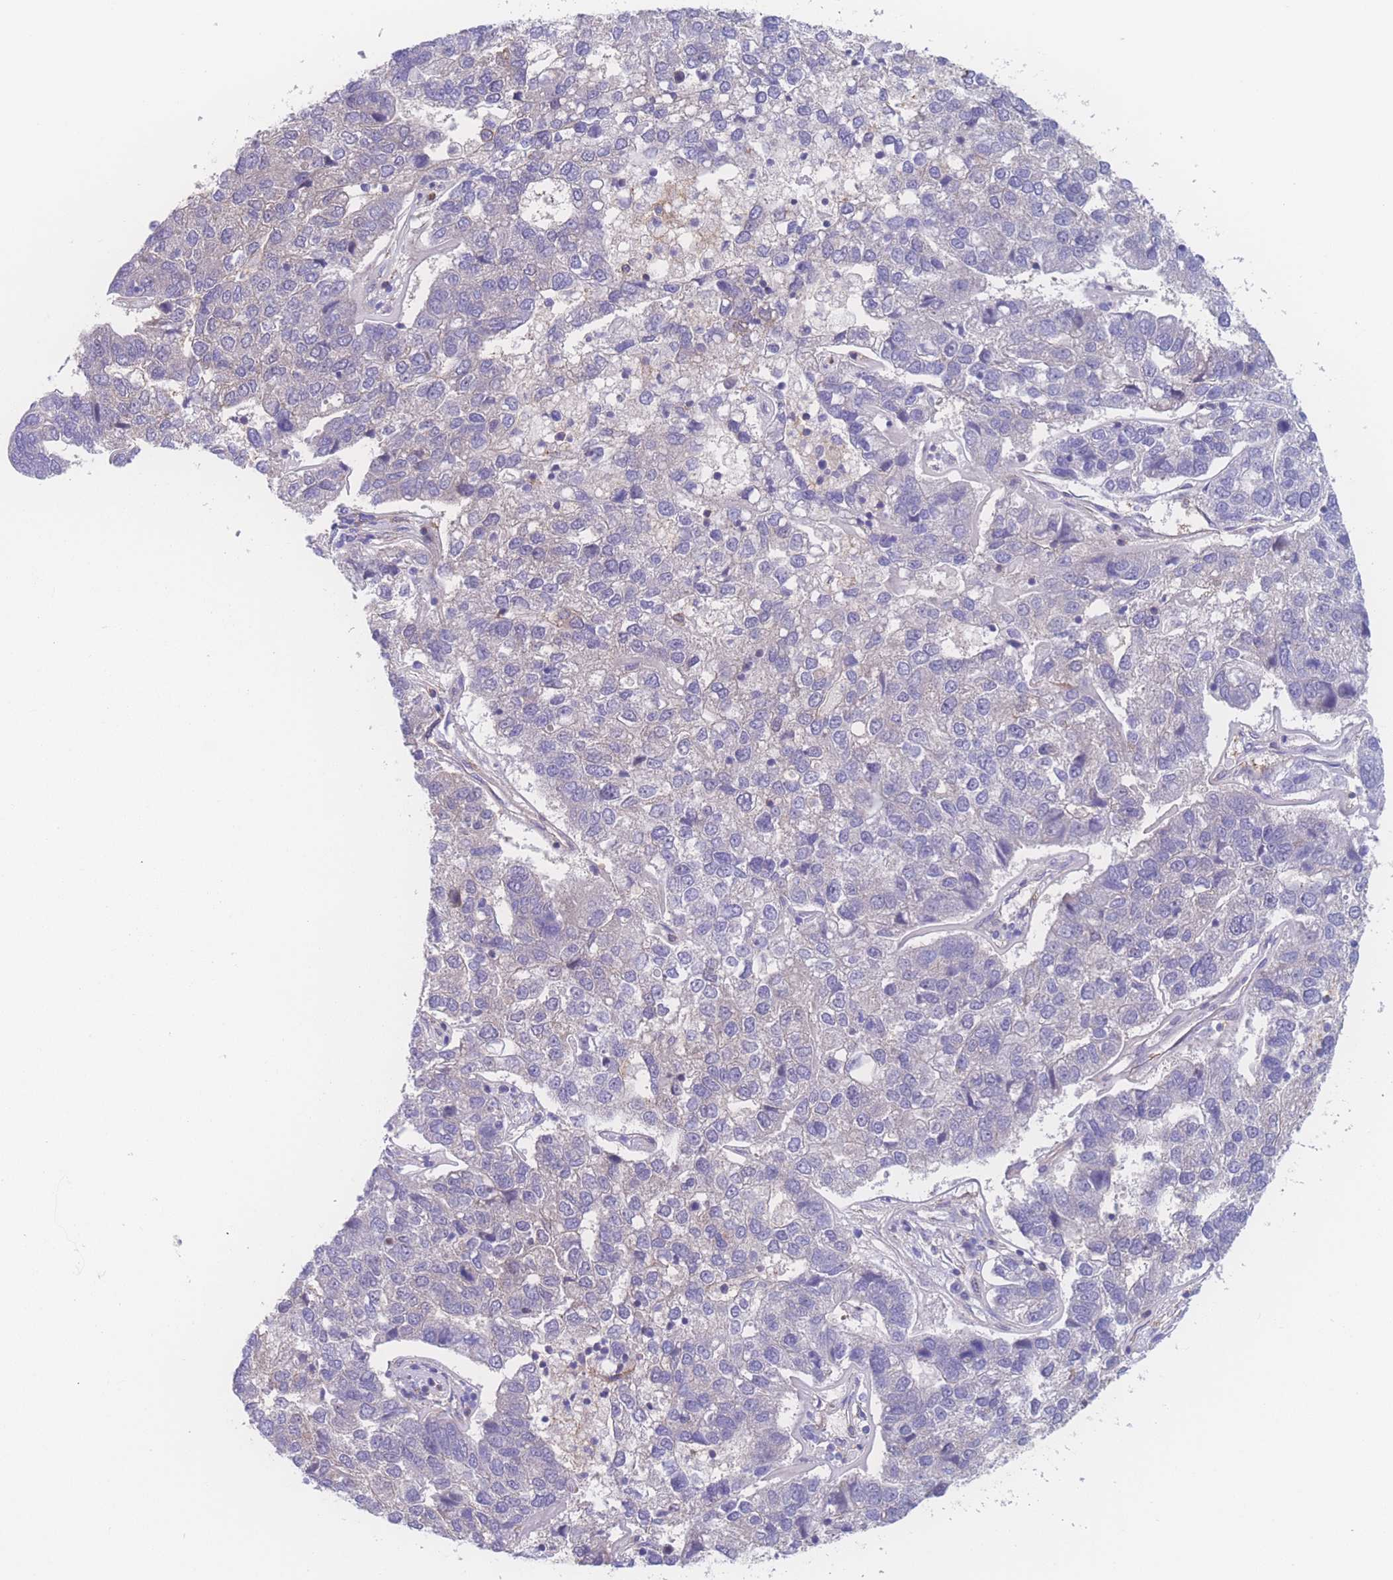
{"staining": {"intensity": "negative", "quantity": "none", "location": "none"}, "tissue": "pancreatic cancer", "cell_type": "Tumor cells", "image_type": "cancer", "snomed": [{"axis": "morphology", "description": "Adenocarcinoma, NOS"}, {"axis": "topography", "description": "Pancreas"}], "caption": "Pancreatic cancer (adenocarcinoma) stained for a protein using IHC reveals no expression tumor cells.", "gene": "CFAP97", "patient": {"sex": "female", "age": 61}}